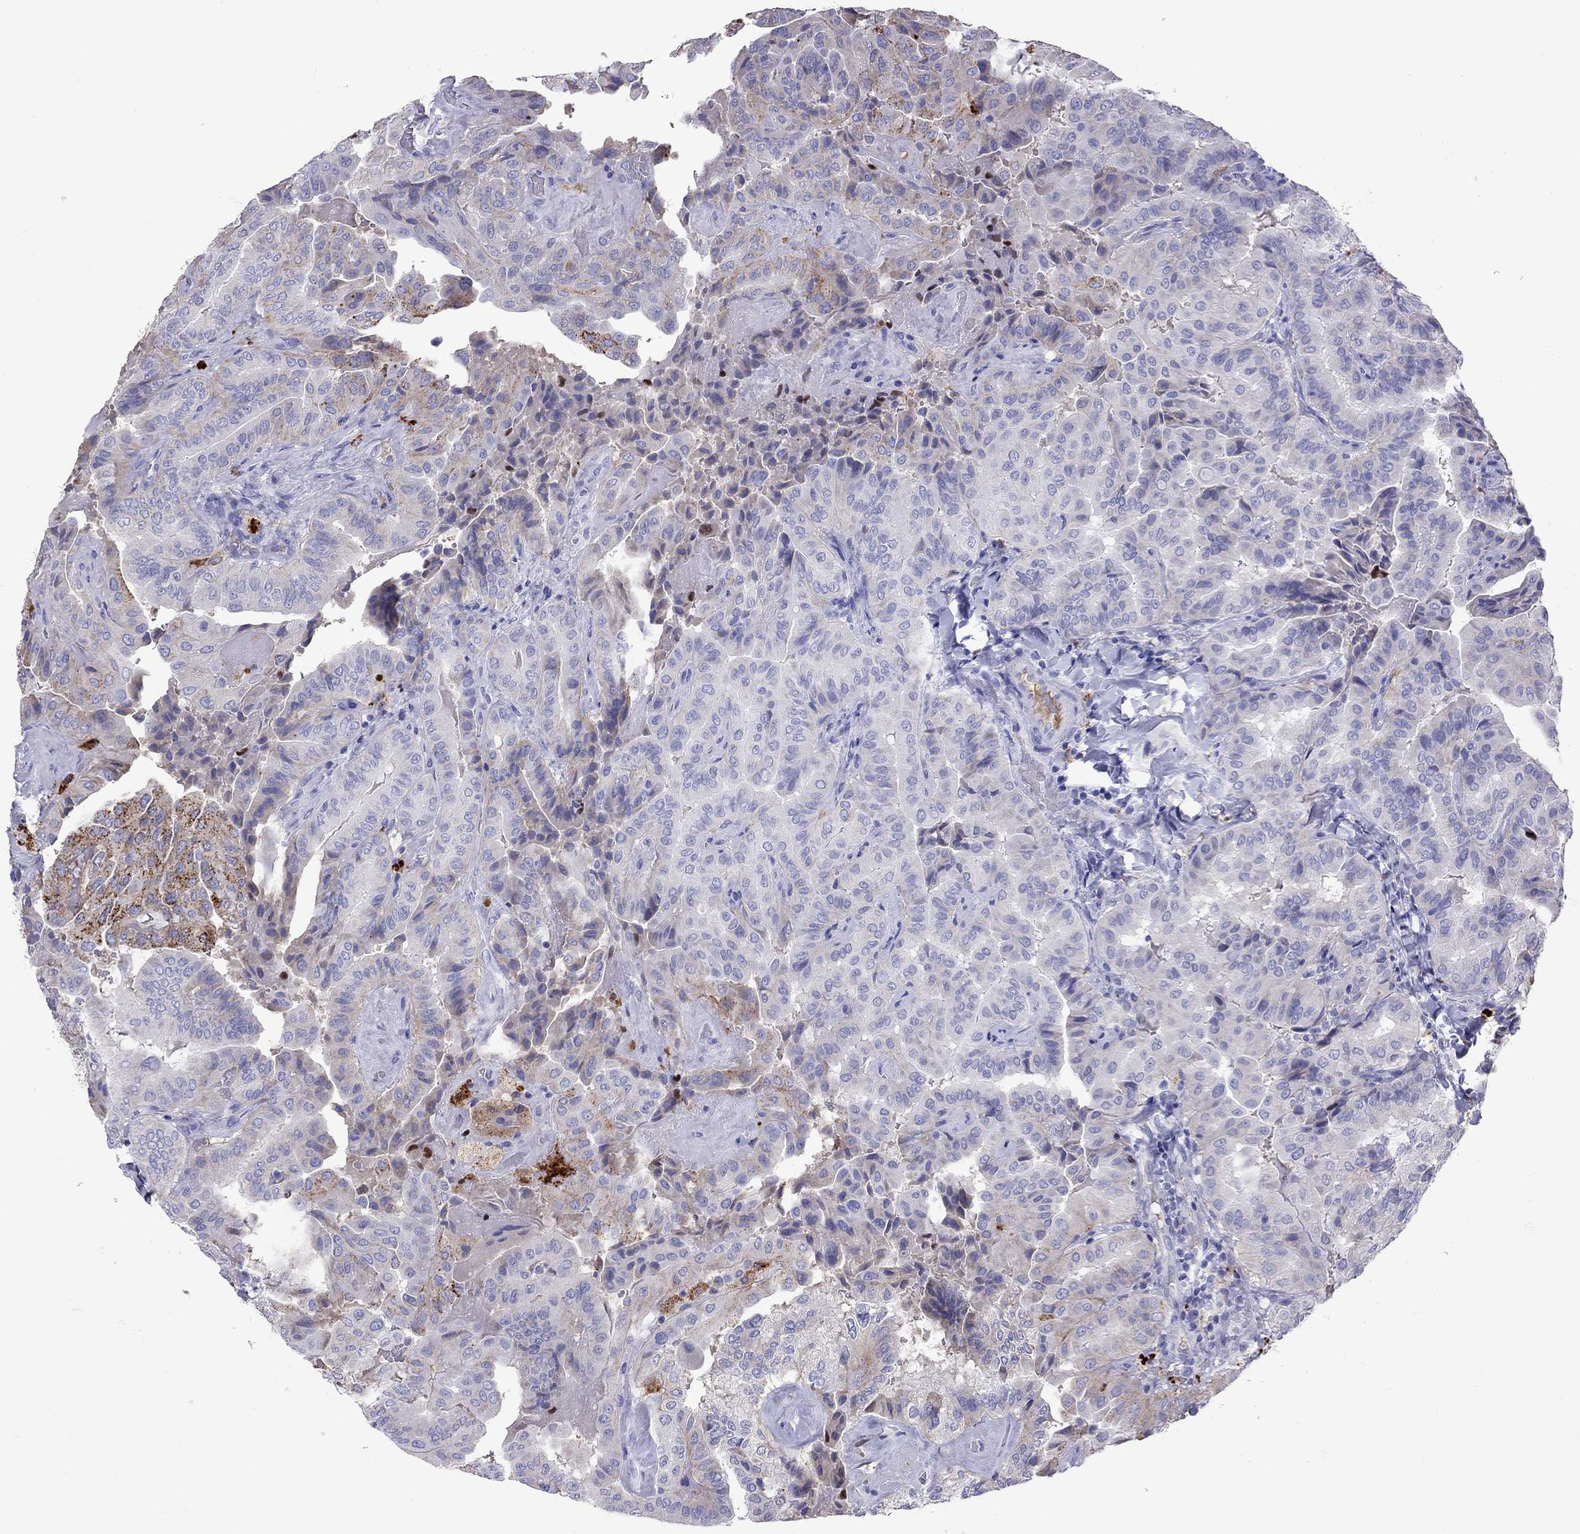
{"staining": {"intensity": "moderate", "quantity": "<25%", "location": "cytoplasmic/membranous"}, "tissue": "thyroid cancer", "cell_type": "Tumor cells", "image_type": "cancer", "snomed": [{"axis": "morphology", "description": "Papillary adenocarcinoma, NOS"}, {"axis": "topography", "description": "Thyroid gland"}], "caption": "Human thyroid papillary adenocarcinoma stained for a protein (brown) displays moderate cytoplasmic/membranous positive staining in approximately <25% of tumor cells.", "gene": "SERPINA3", "patient": {"sex": "female", "age": 68}}